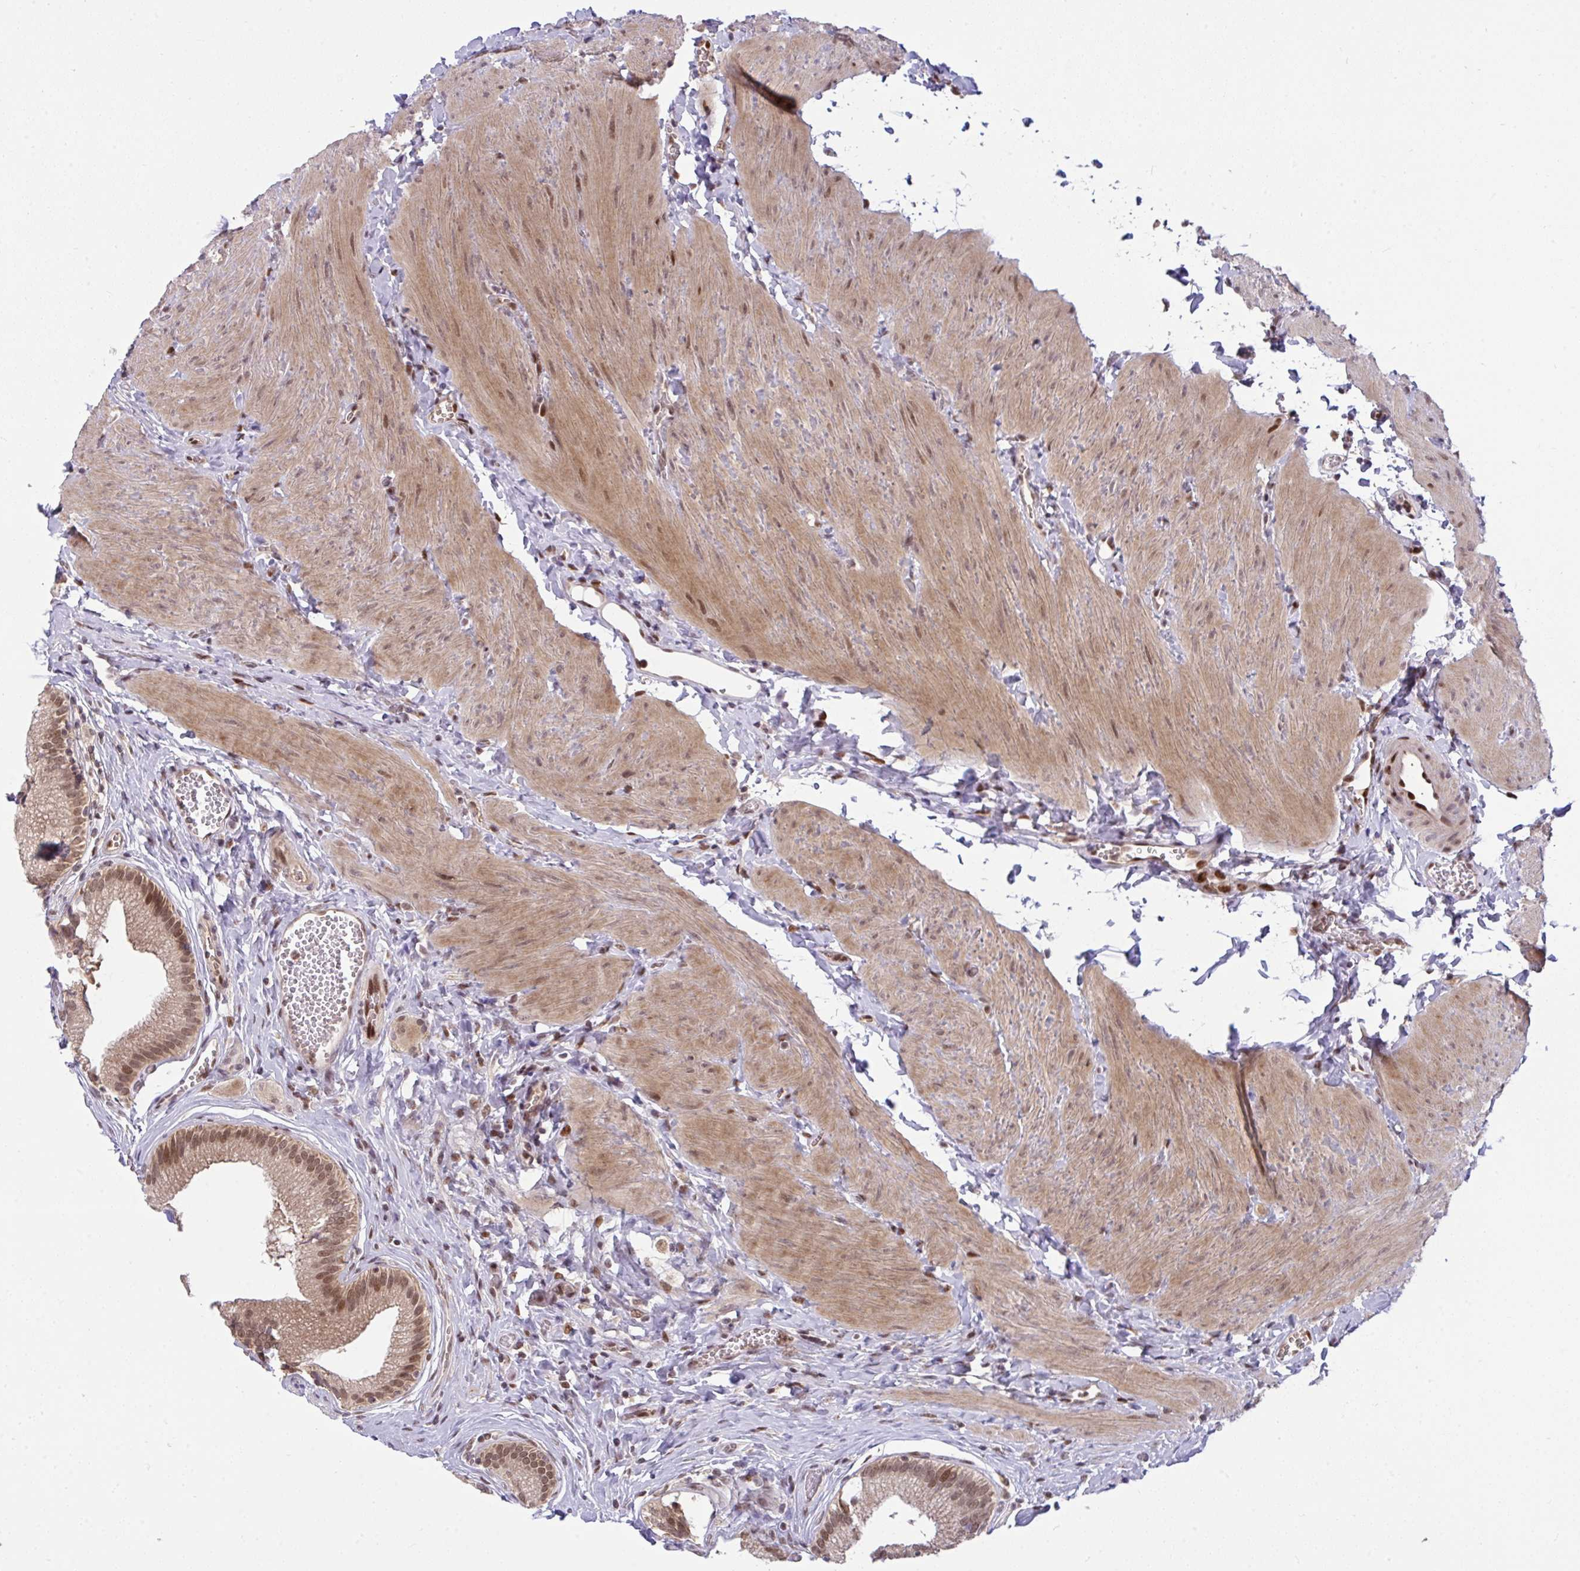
{"staining": {"intensity": "moderate", "quantity": ">75%", "location": "cytoplasmic/membranous,nuclear"}, "tissue": "gallbladder", "cell_type": "Glandular cells", "image_type": "normal", "snomed": [{"axis": "morphology", "description": "Normal tissue, NOS"}, {"axis": "topography", "description": "Gallbladder"}, {"axis": "topography", "description": "Peripheral nerve tissue"}], "caption": "Protein positivity by immunohistochemistry (IHC) reveals moderate cytoplasmic/membranous,nuclear staining in approximately >75% of glandular cells in benign gallbladder. (Brightfield microscopy of DAB IHC at high magnification).", "gene": "KLF2", "patient": {"sex": "male", "age": 17}}